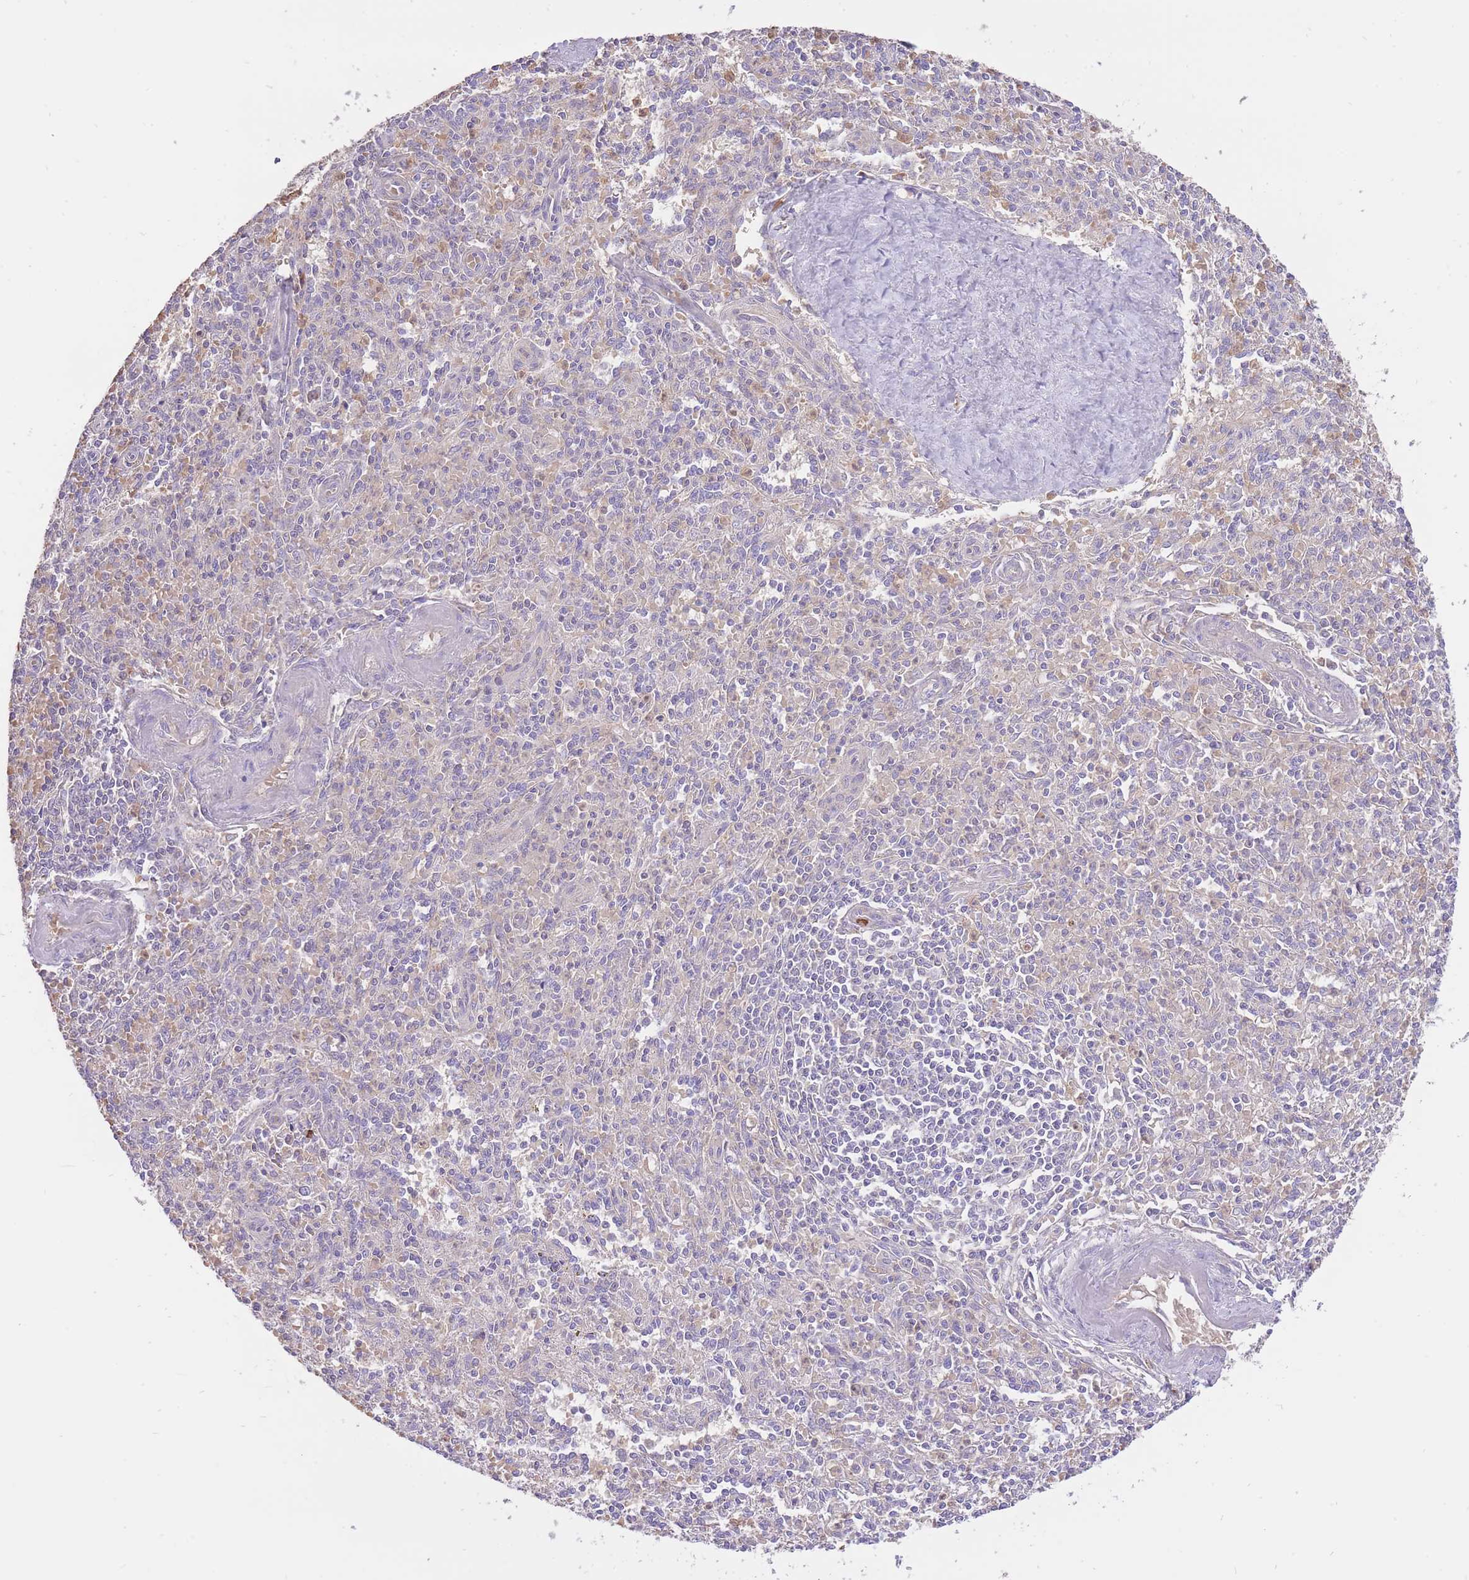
{"staining": {"intensity": "negative", "quantity": "none", "location": "none"}, "tissue": "spleen", "cell_type": "Cells in red pulp", "image_type": "normal", "snomed": [{"axis": "morphology", "description": "Normal tissue, NOS"}, {"axis": "topography", "description": "Spleen"}], "caption": "DAB immunohistochemical staining of unremarkable spleen demonstrates no significant staining in cells in red pulp.", "gene": "PREP", "patient": {"sex": "female", "age": 70}}